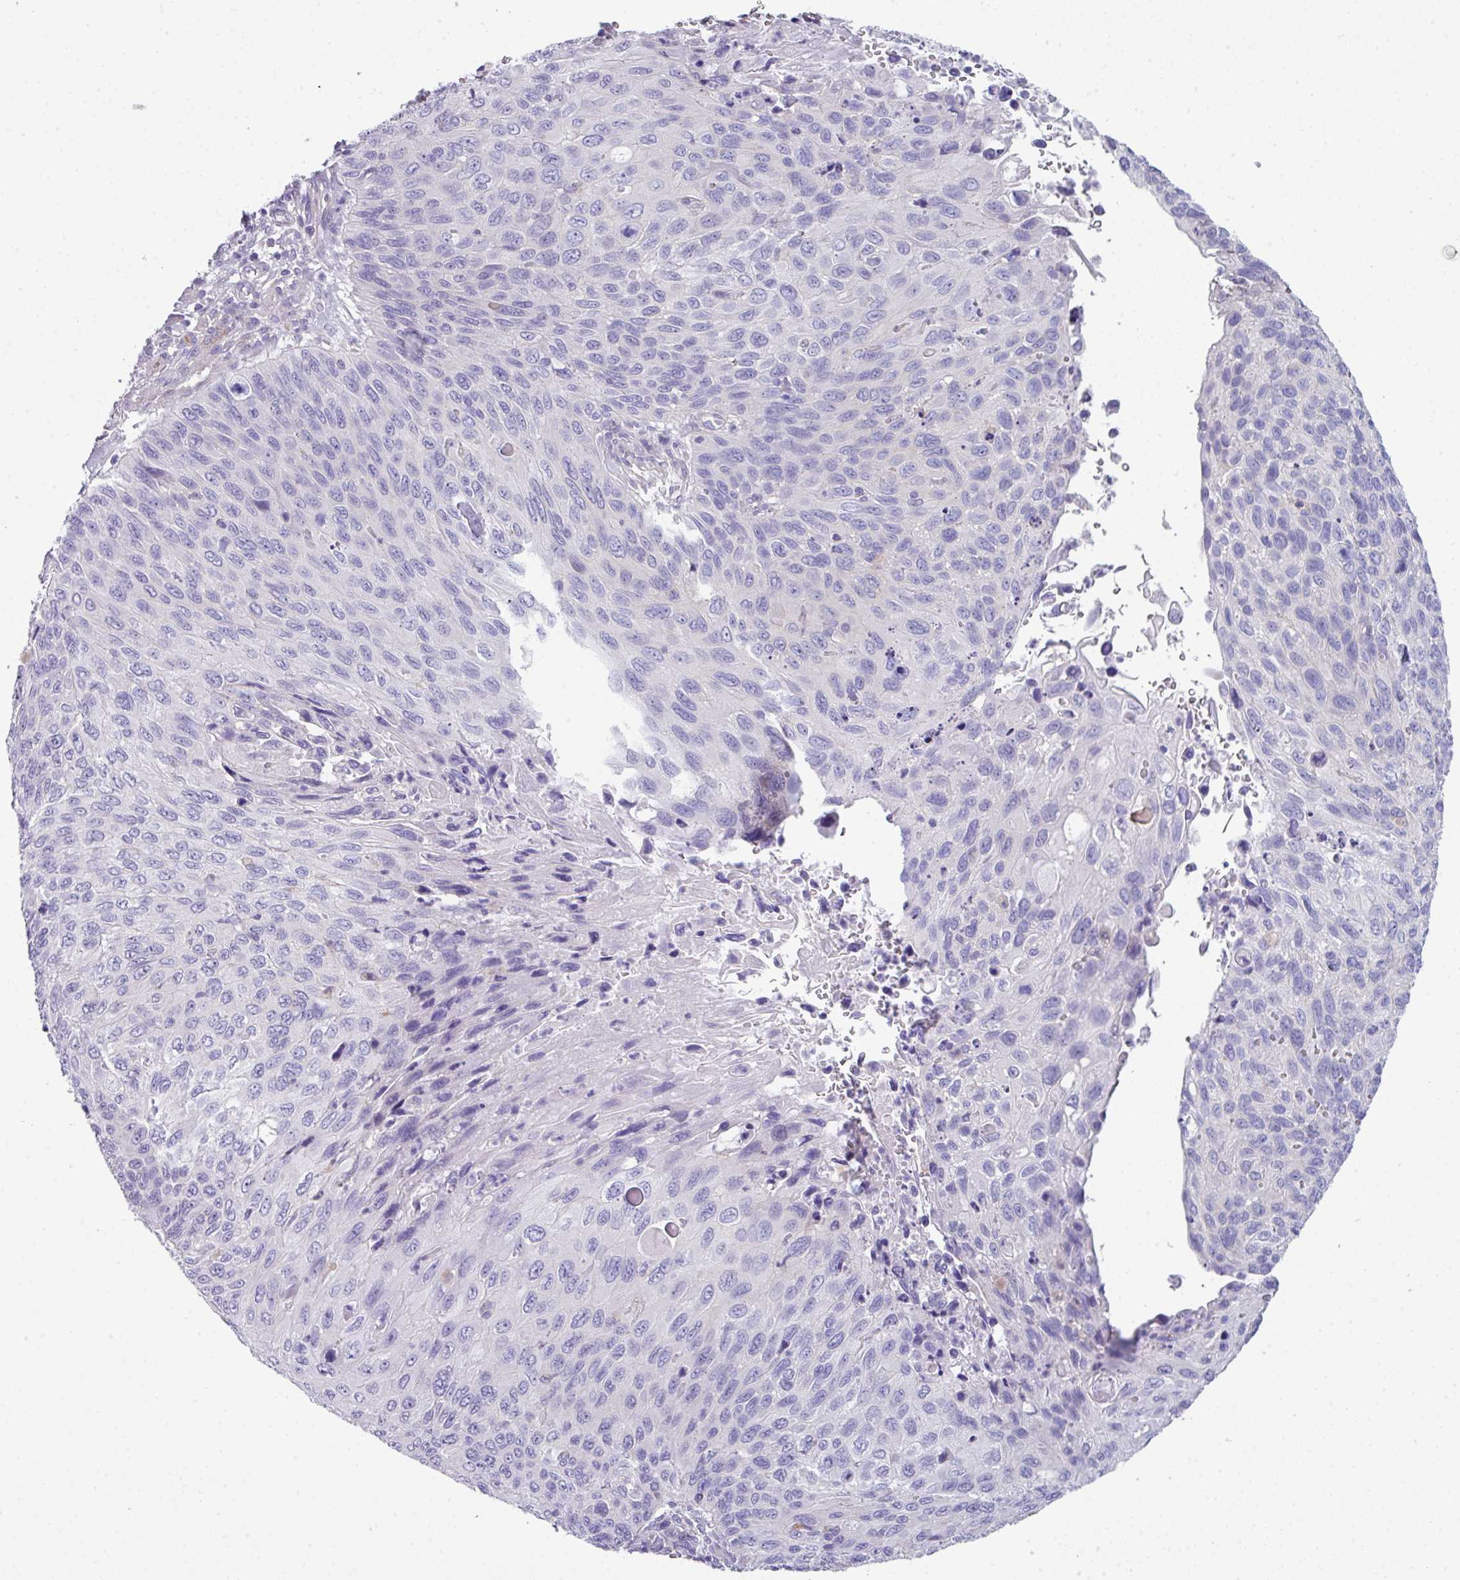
{"staining": {"intensity": "negative", "quantity": "none", "location": "none"}, "tissue": "cervical cancer", "cell_type": "Tumor cells", "image_type": "cancer", "snomed": [{"axis": "morphology", "description": "Squamous cell carcinoma, NOS"}, {"axis": "topography", "description": "Cervix"}], "caption": "Immunohistochemistry (IHC) micrograph of neoplastic tissue: cervical cancer stained with DAB demonstrates no significant protein expression in tumor cells.", "gene": "ABCC5", "patient": {"sex": "female", "age": 70}}